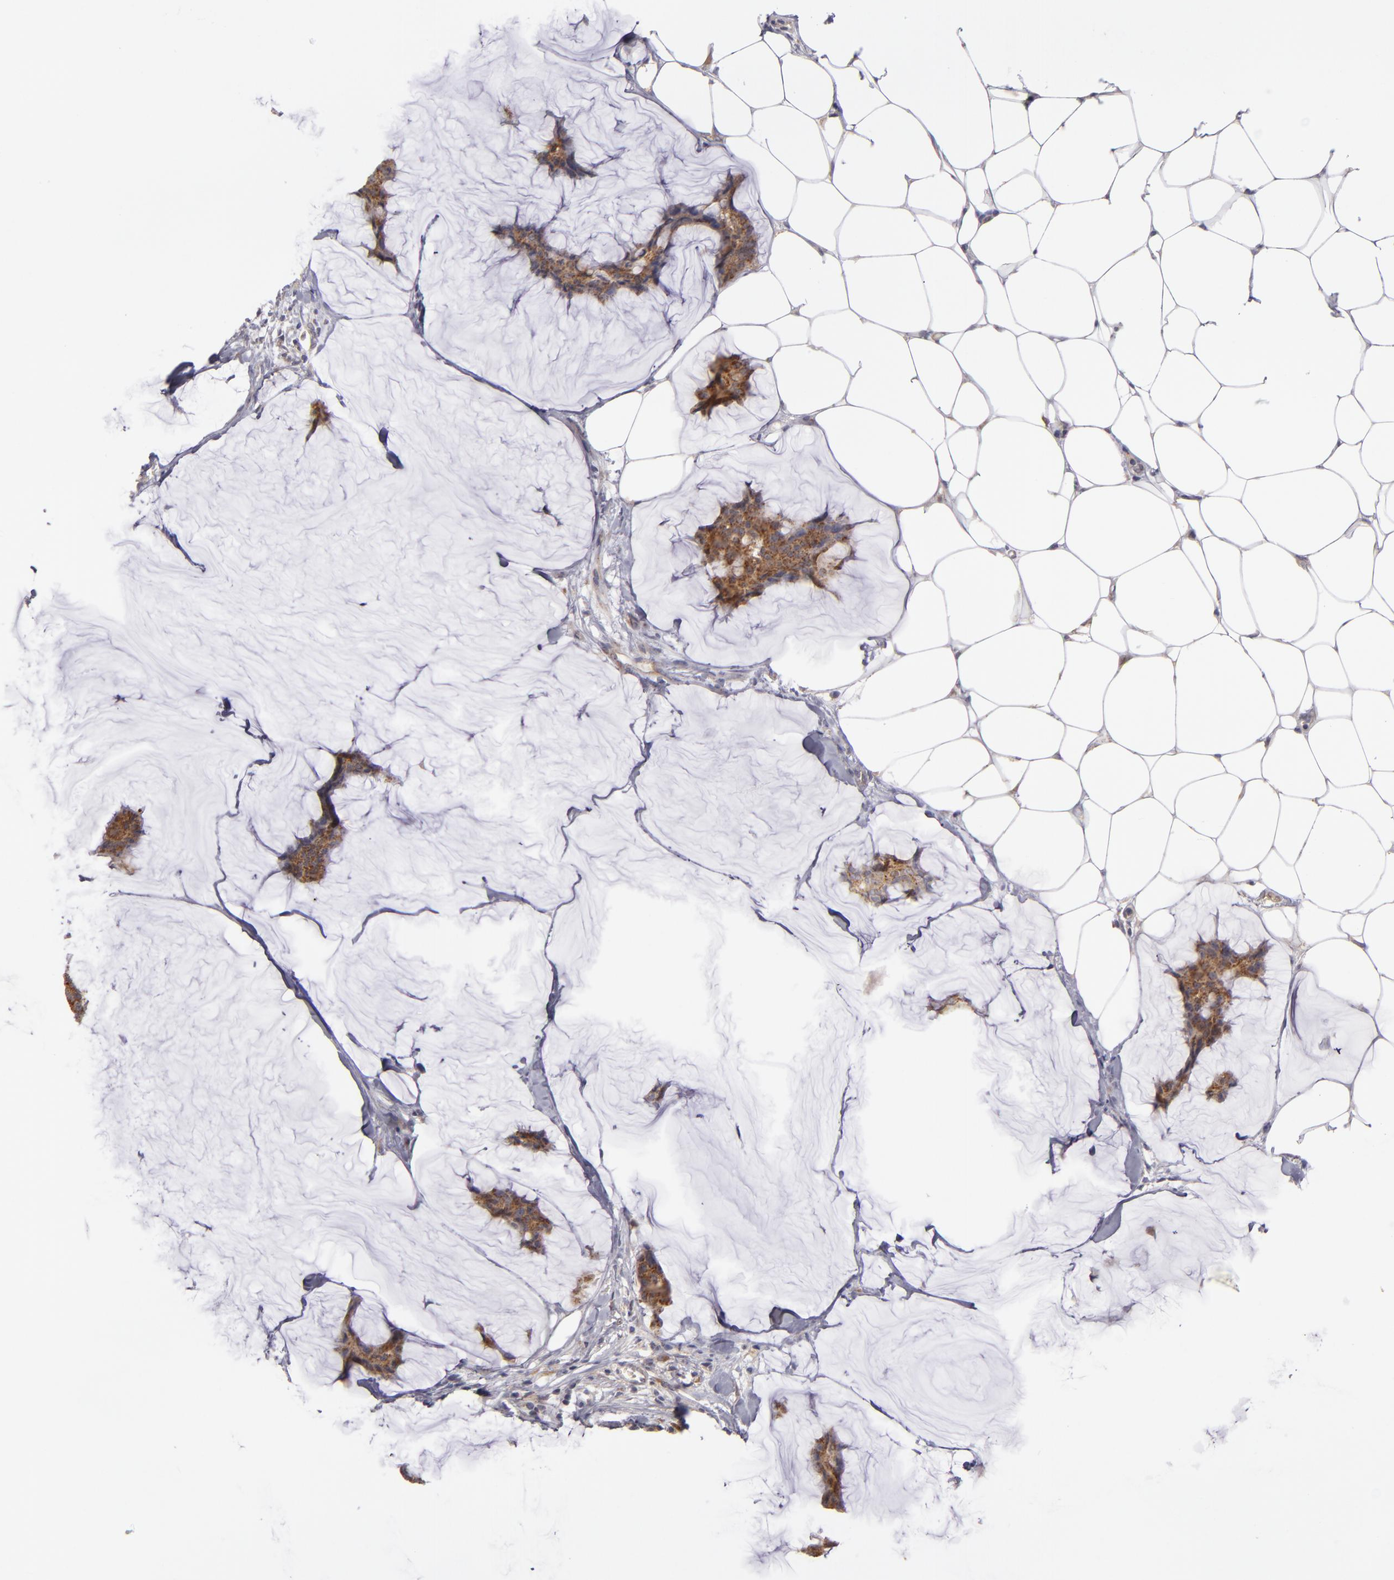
{"staining": {"intensity": "strong", "quantity": ">75%", "location": "cytoplasmic/membranous"}, "tissue": "breast cancer", "cell_type": "Tumor cells", "image_type": "cancer", "snomed": [{"axis": "morphology", "description": "Duct carcinoma"}, {"axis": "topography", "description": "Breast"}], "caption": "Protein expression analysis of human infiltrating ductal carcinoma (breast) reveals strong cytoplasmic/membranous staining in approximately >75% of tumor cells.", "gene": "SH2D4A", "patient": {"sex": "female", "age": 93}}